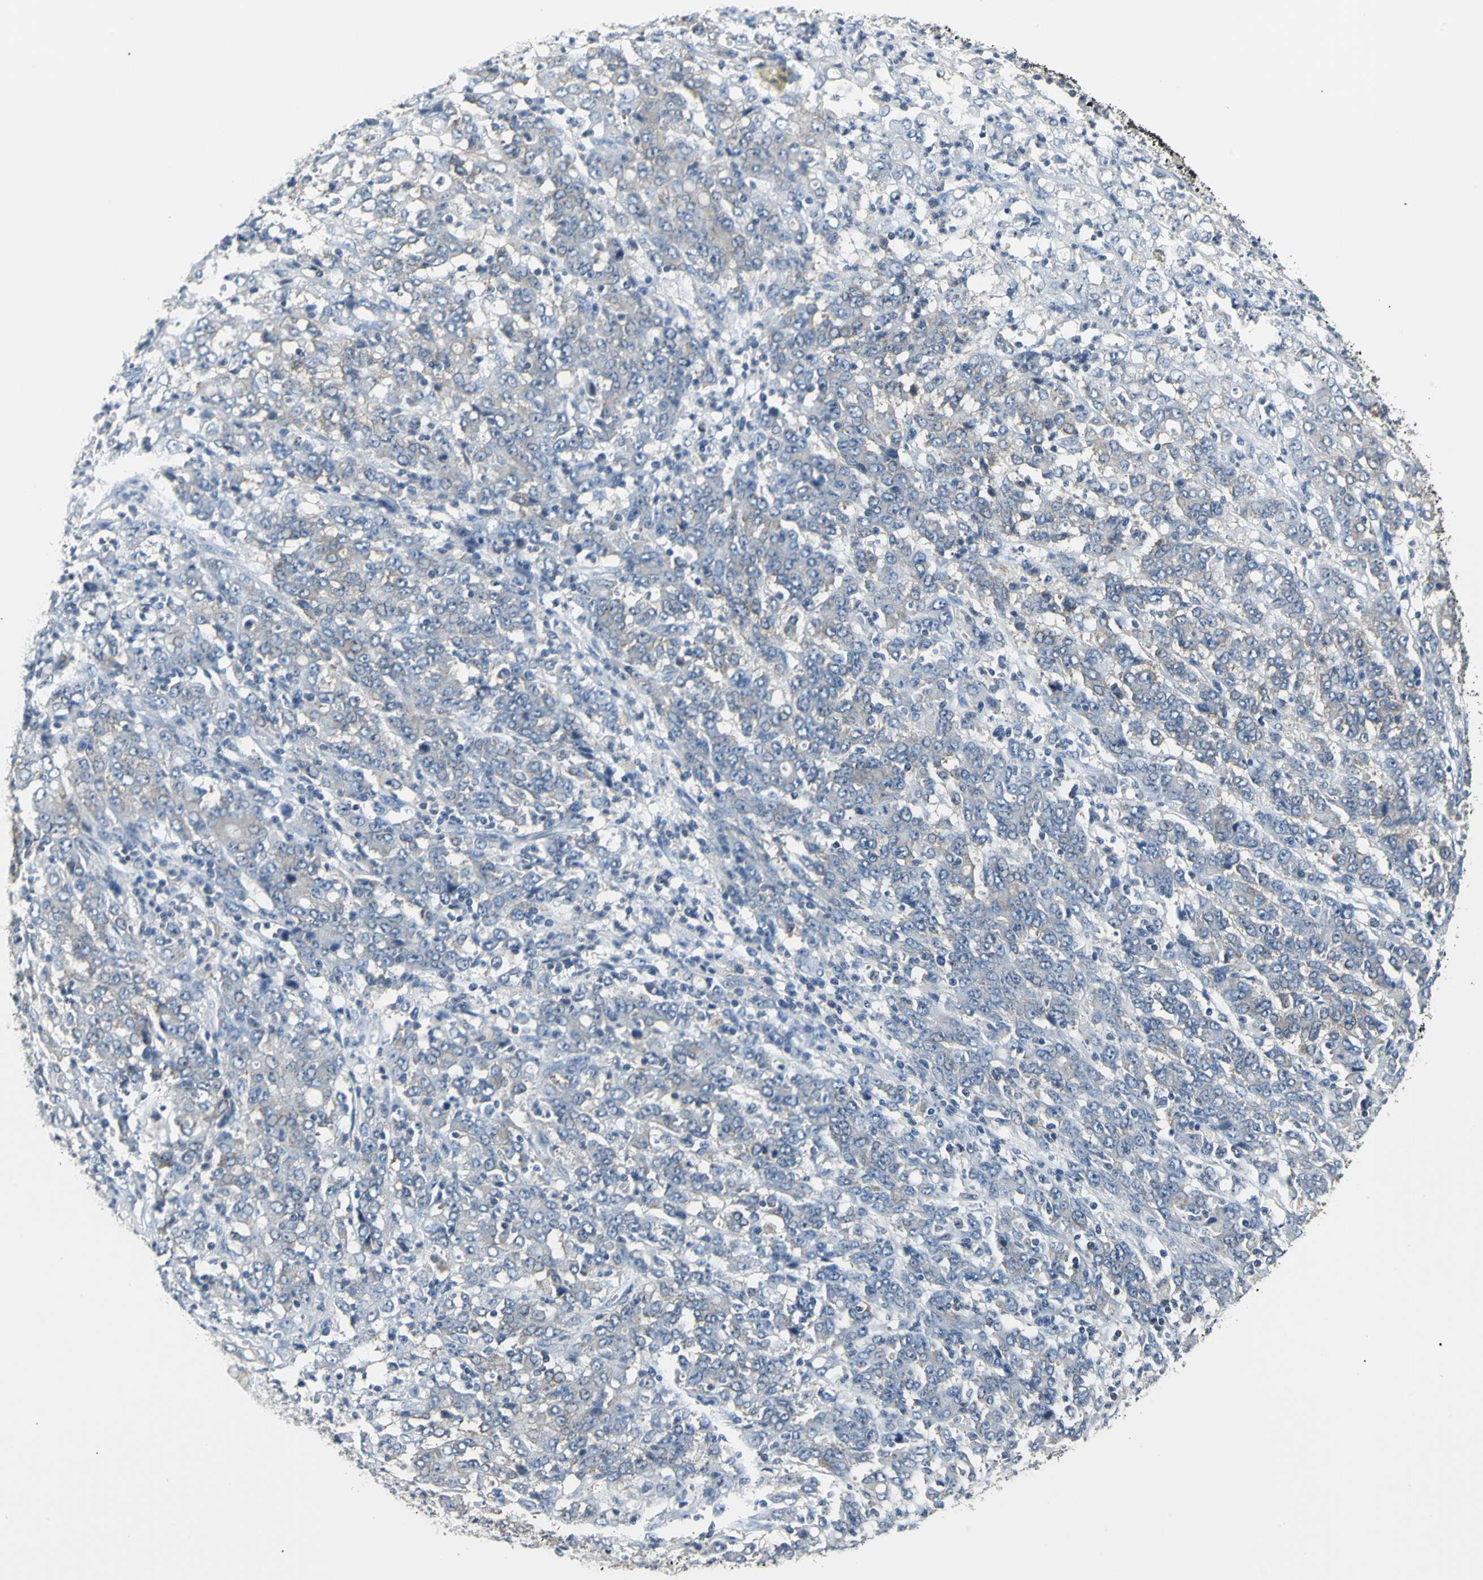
{"staining": {"intensity": "weak", "quantity": ">75%", "location": "cytoplasmic/membranous"}, "tissue": "stomach cancer", "cell_type": "Tumor cells", "image_type": "cancer", "snomed": [{"axis": "morphology", "description": "Adenocarcinoma, NOS"}, {"axis": "topography", "description": "Stomach, lower"}], "caption": "Weak cytoplasmic/membranous protein positivity is identified in about >75% of tumor cells in stomach cancer. (DAB IHC, brown staining for protein, blue staining for nuclei).", "gene": "IQGAP2", "patient": {"sex": "female", "age": 71}}